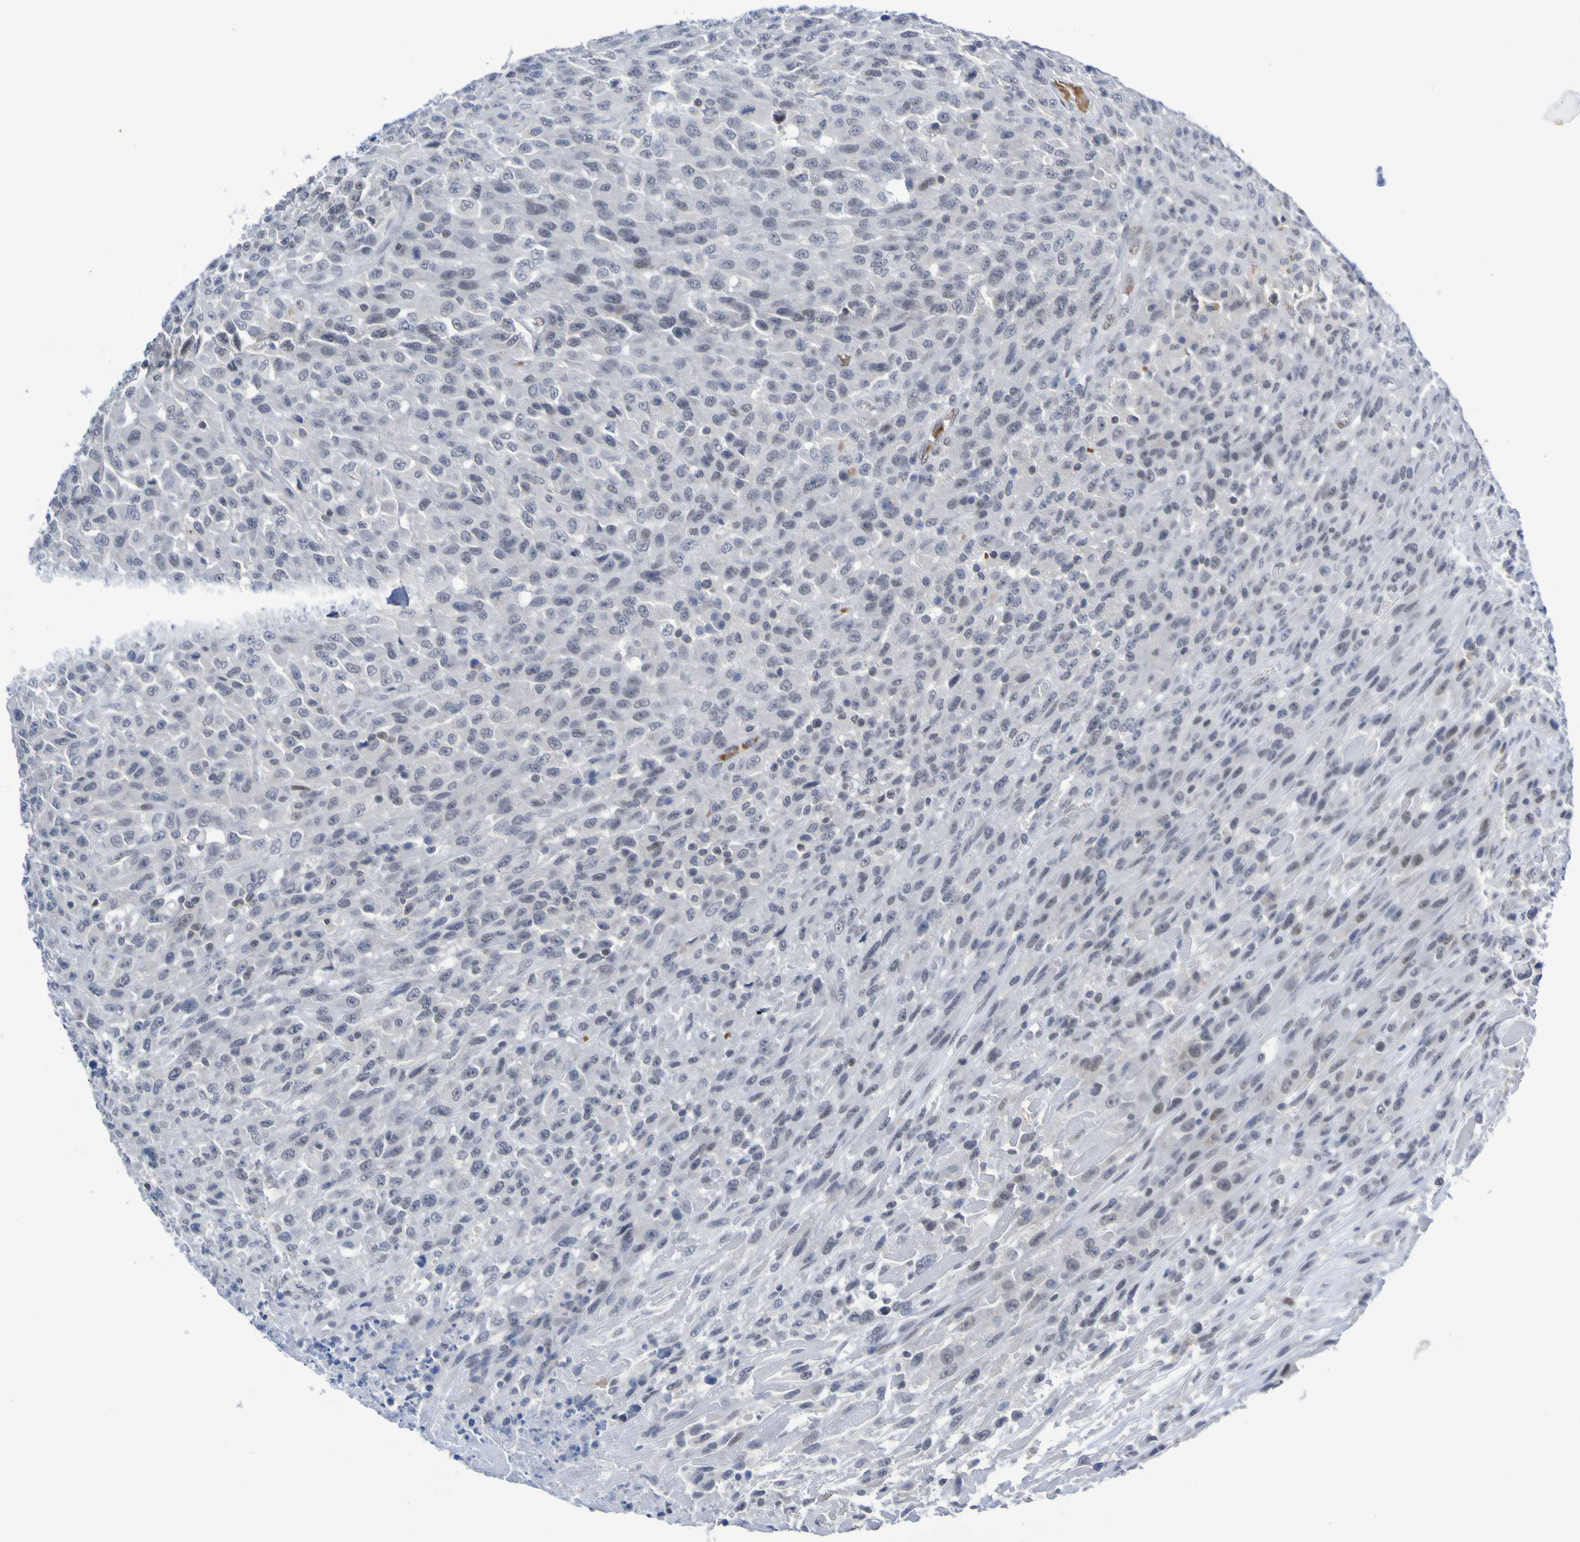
{"staining": {"intensity": "negative", "quantity": "none", "location": "none"}, "tissue": "urothelial cancer", "cell_type": "Tumor cells", "image_type": "cancer", "snomed": [{"axis": "morphology", "description": "Urothelial carcinoma, High grade"}, {"axis": "topography", "description": "Urinary bladder"}], "caption": "This is an IHC photomicrograph of human urothelial cancer. There is no expression in tumor cells.", "gene": "PCGF1", "patient": {"sex": "male", "age": 66}}